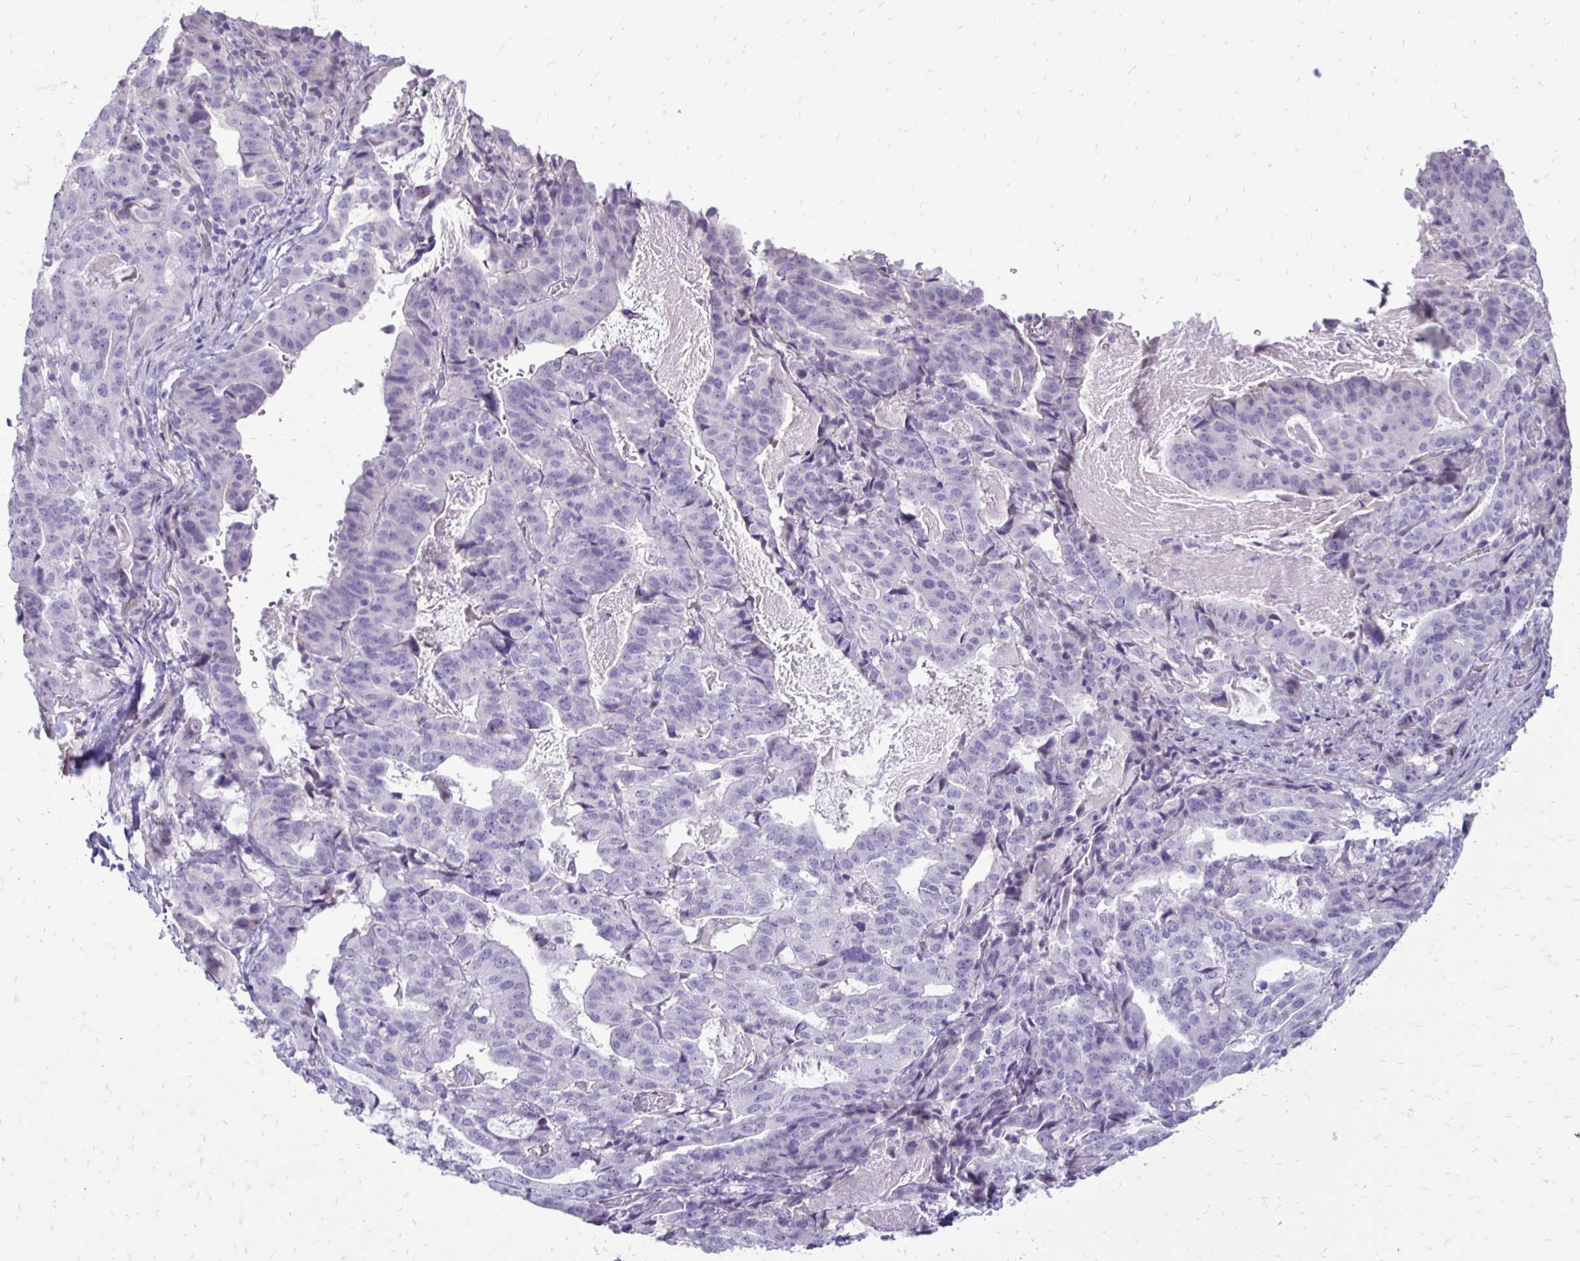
{"staining": {"intensity": "negative", "quantity": "none", "location": "none"}, "tissue": "stomach cancer", "cell_type": "Tumor cells", "image_type": "cancer", "snomed": [{"axis": "morphology", "description": "Adenocarcinoma, NOS"}, {"axis": "topography", "description": "Stomach"}], "caption": "Immunohistochemistry of stomach cancer (adenocarcinoma) displays no positivity in tumor cells. (DAB (3,3'-diaminobenzidine) immunohistochemistry (IHC), high magnification).", "gene": "GAS2", "patient": {"sex": "male", "age": 48}}